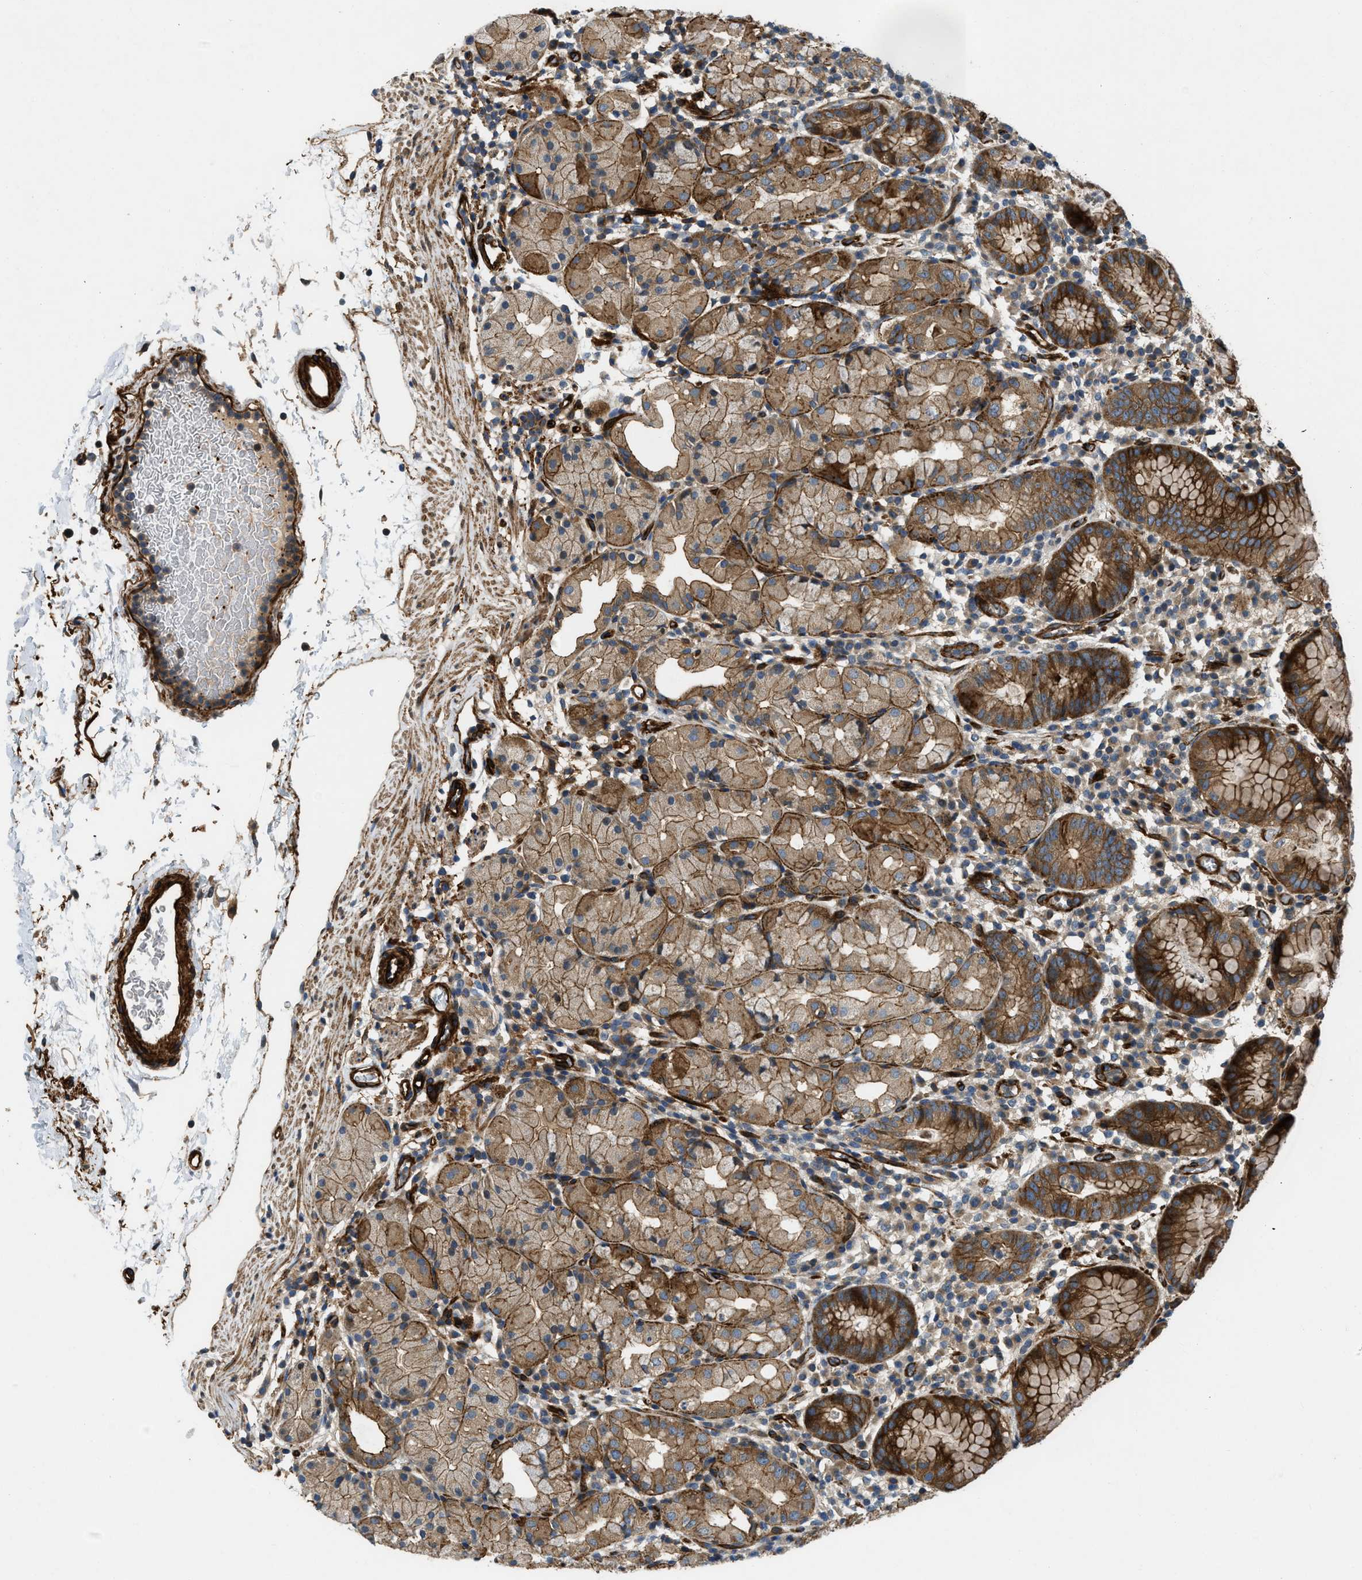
{"staining": {"intensity": "strong", "quantity": ">75%", "location": "cytoplasmic/membranous"}, "tissue": "stomach", "cell_type": "Glandular cells", "image_type": "normal", "snomed": [{"axis": "morphology", "description": "Normal tissue, NOS"}, {"axis": "topography", "description": "Stomach"}, {"axis": "topography", "description": "Stomach, lower"}], "caption": "This image demonstrates immunohistochemistry staining of normal human stomach, with high strong cytoplasmic/membranous positivity in approximately >75% of glandular cells.", "gene": "NYNRIN", "patient": {"sex": "female", "age": 75}}